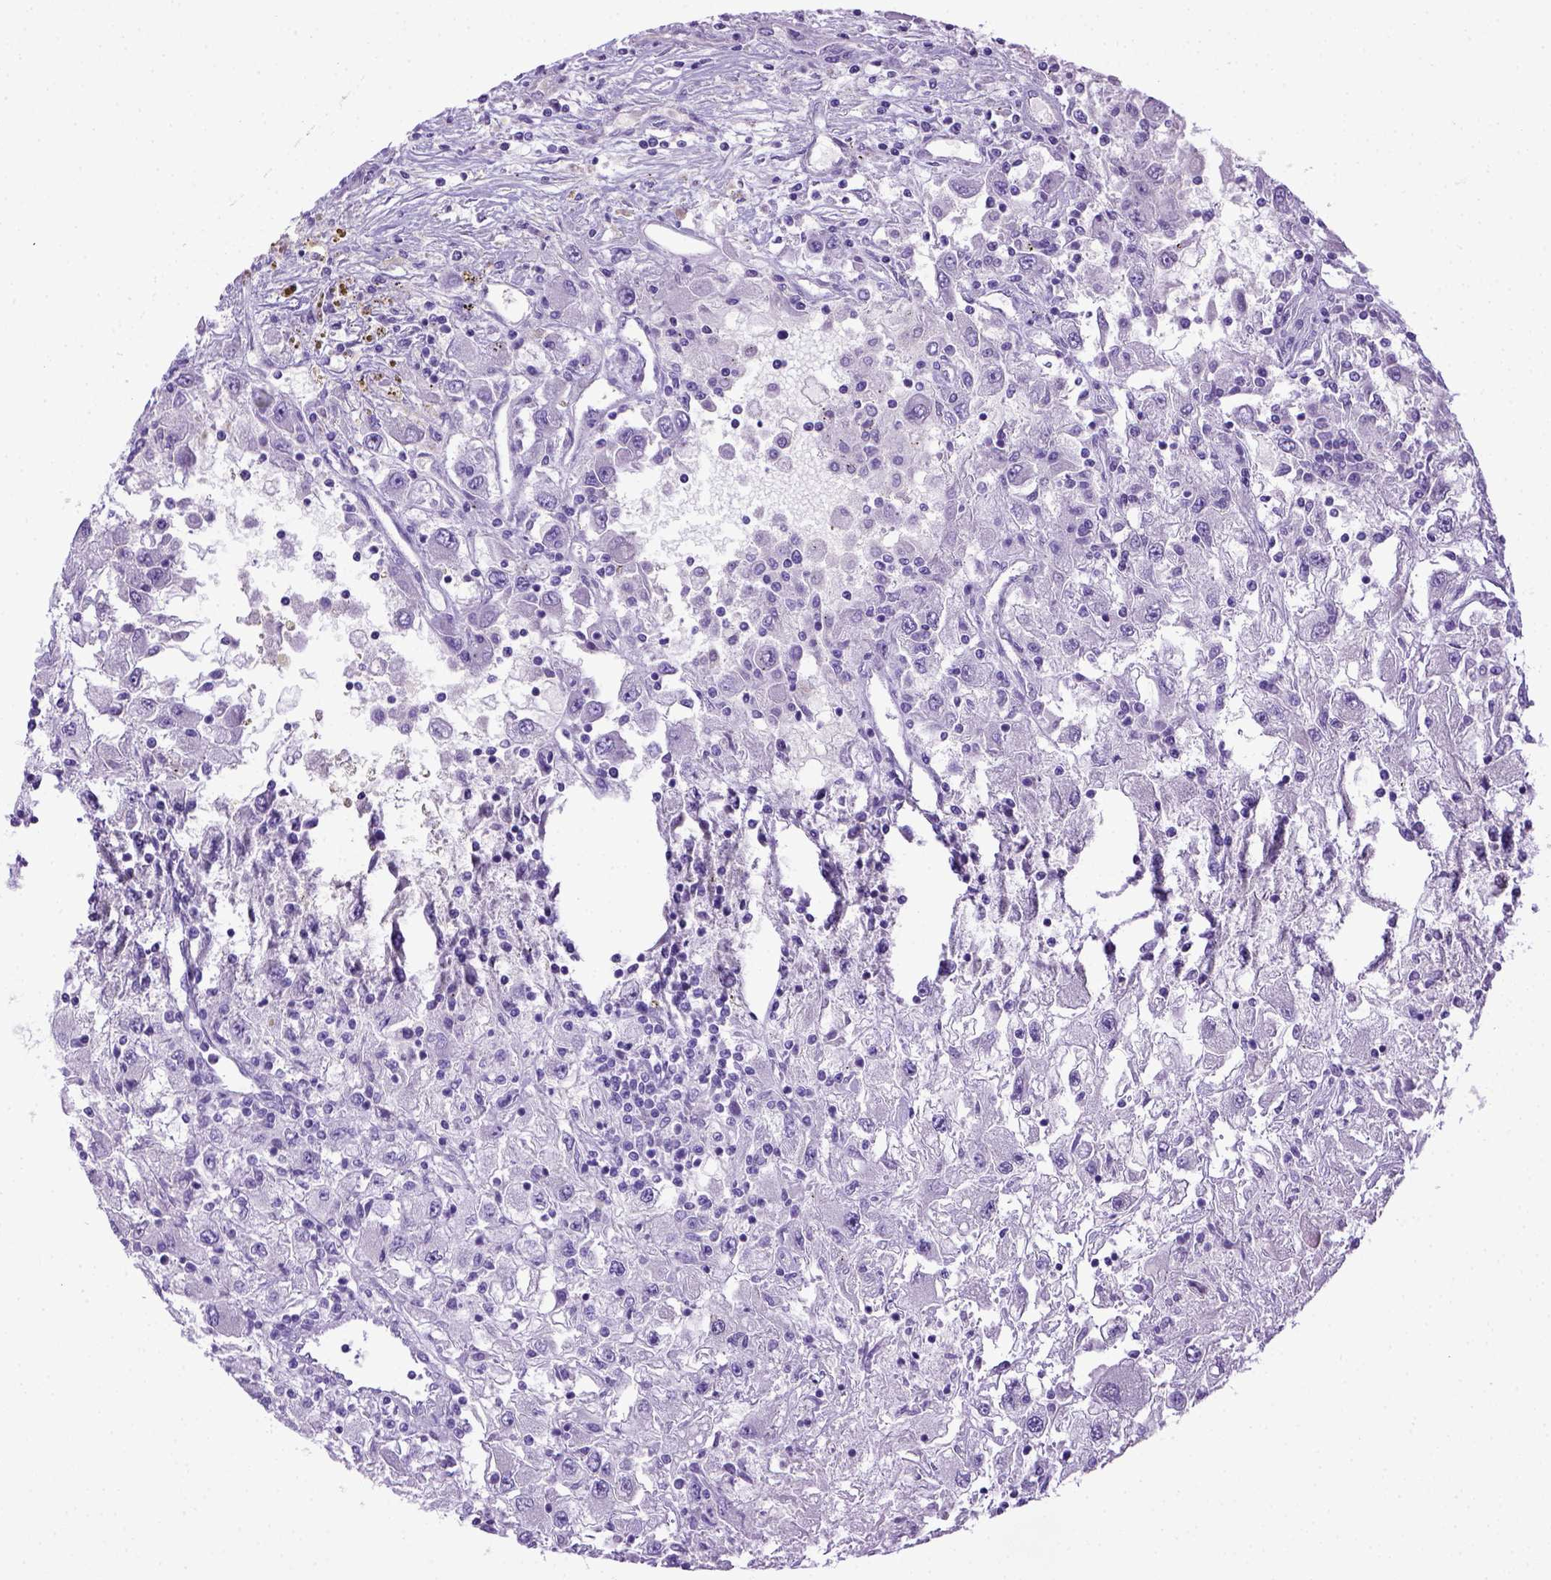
{"staining": {"intensity": "negative", "quantity": "none", "location": "none"}, "tissue": "renal cancer", "cell_type": "Tumor cells", "image_type": "cancer", "snomed": [{"axis": "morphology", "description": "Adenocarcinoma, NOS"}, {"axis": "topography", "description": "Kidney"}], "caption": "Histopathology image shows no significant protein expression in tumor cells of renal cancer (adenocarcinoma).", "gene": "ITIH4", "patient": {"sex": "female", "age": 67}}